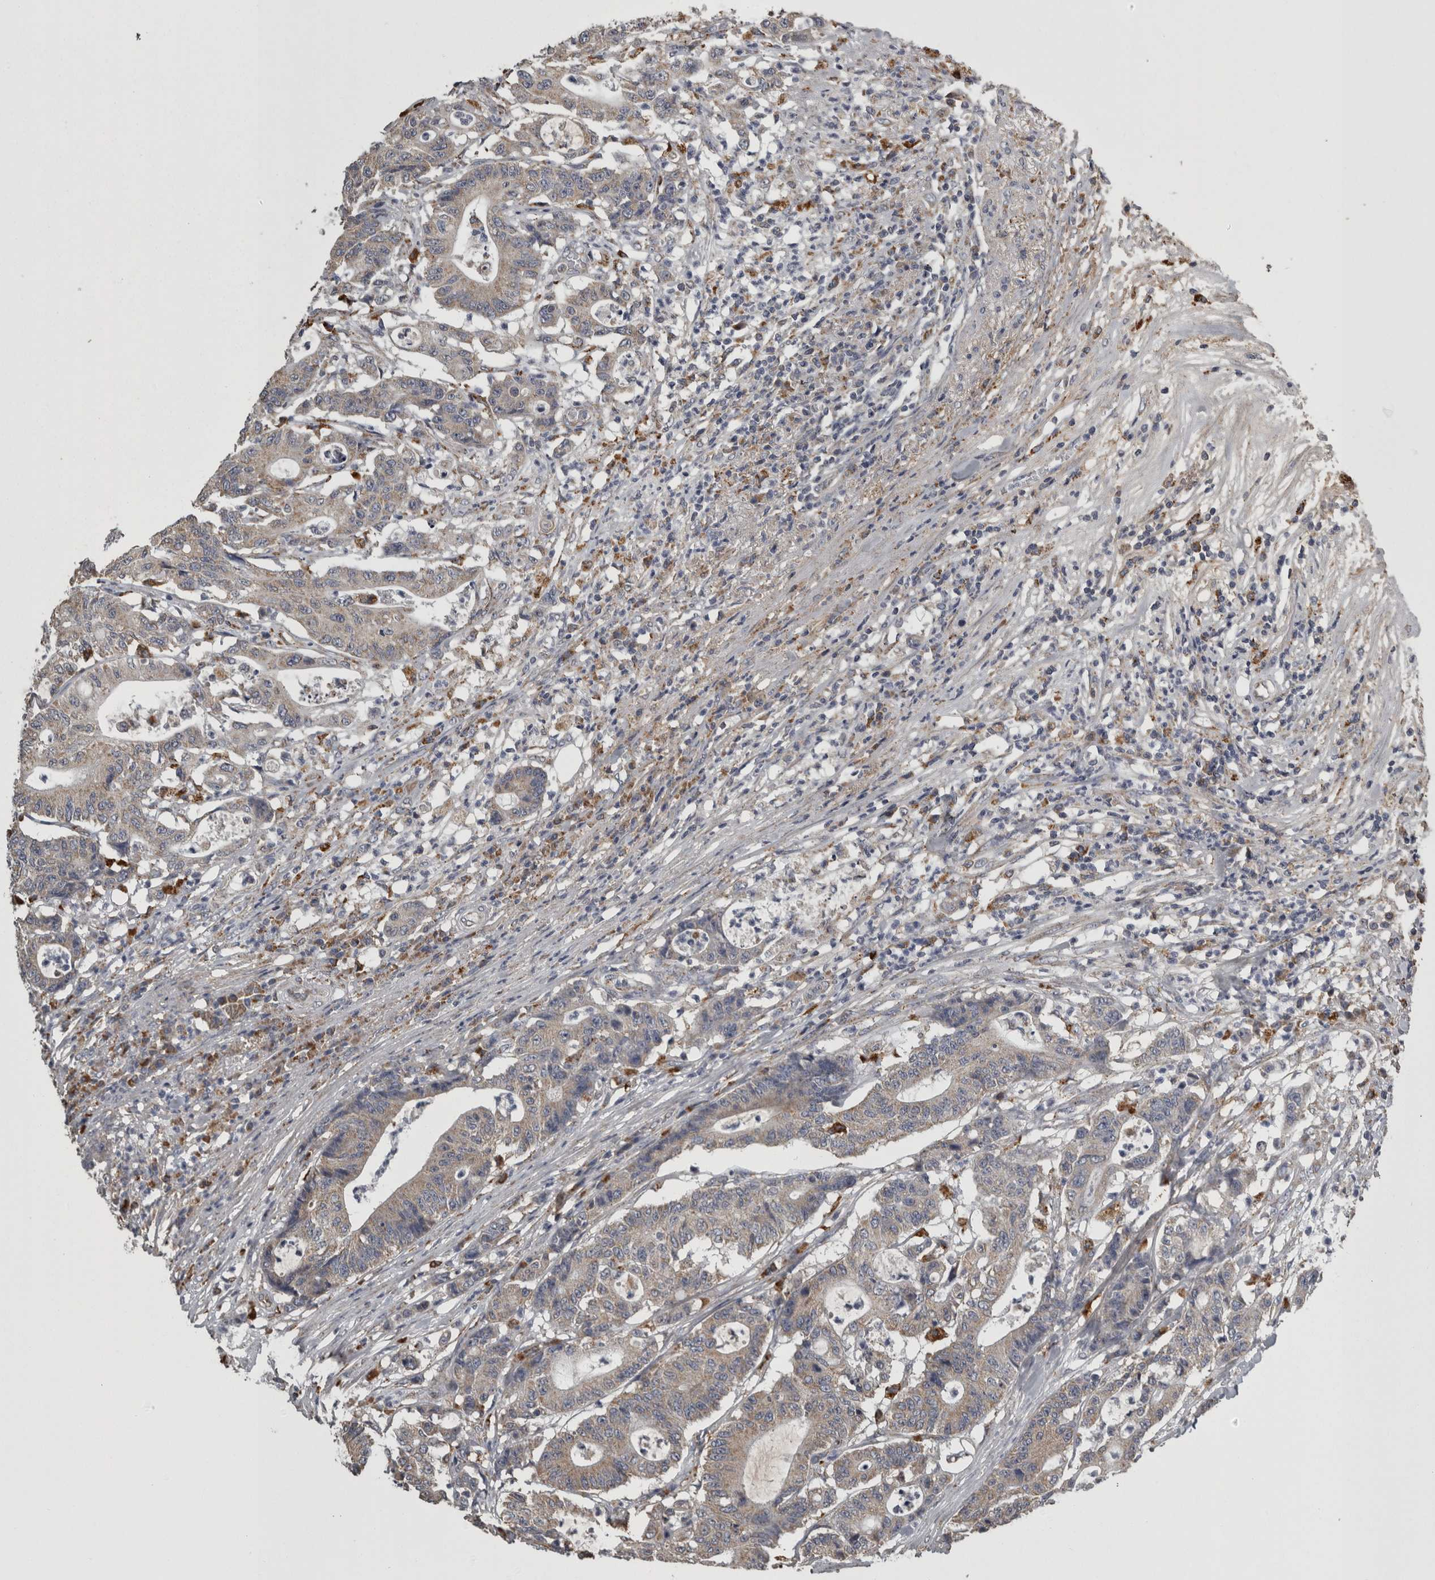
{"staining": {"intensity": "weak", "quantity": "25%-75%", "location": "cytoplasmic/membranous"}, "tissue": "colorectal cancer", "cell_type": "Tumor cells", "image_type": "cancer", "snomed": [{"axis": "morphology", "description": "Adenocarcinoma, NOS"}, {"axis": "topography", "description": "Colon"}], "caption": "A photomicrograph of human colorectal cancer stained for a protein exhibits weak cytoplasmic/membranous brown staining in tumor cells.", "gene": "FRK", "patient": {"sex": "female", "age": 84}}